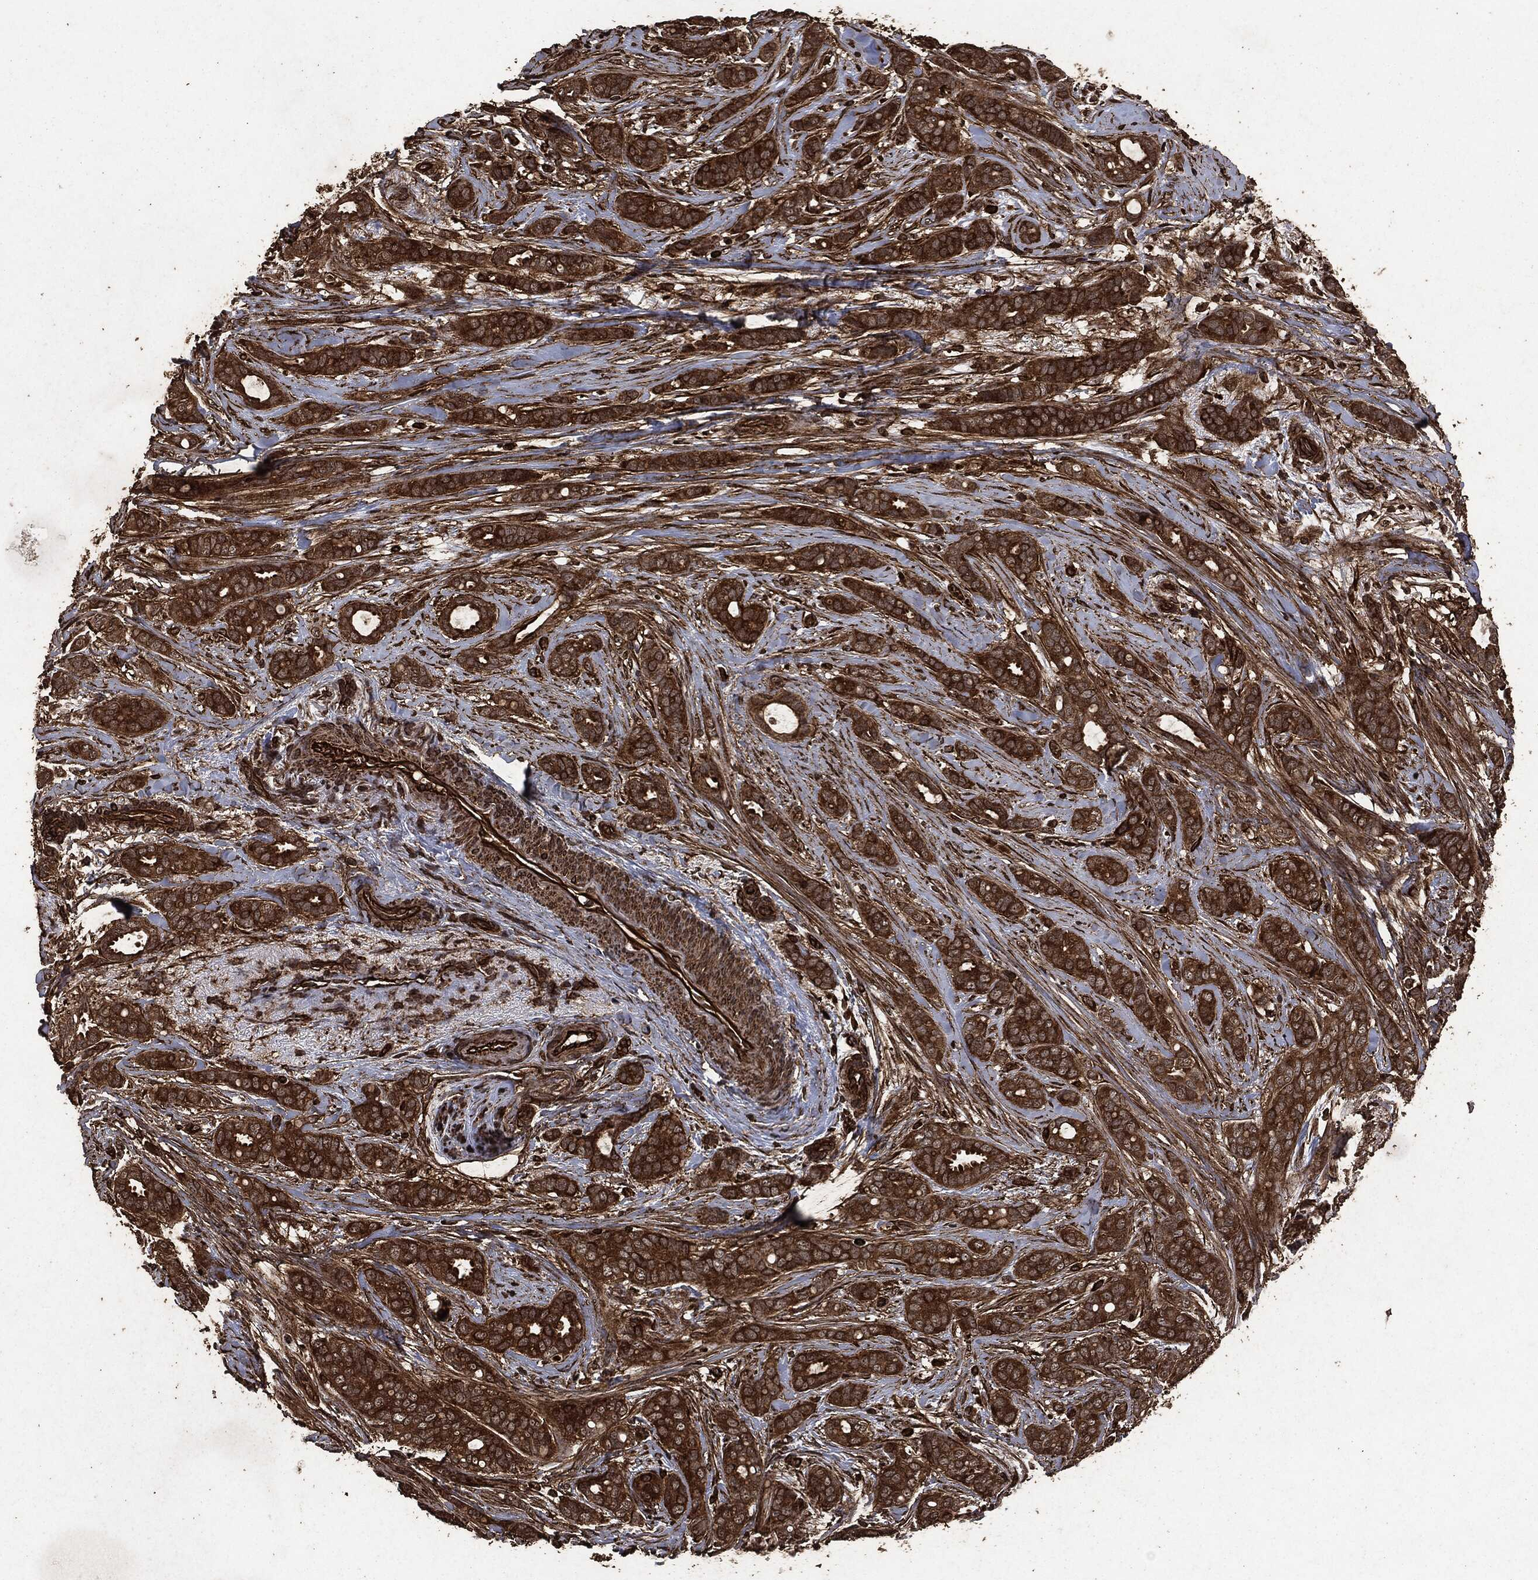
{"staining": {"intensity": "strong", "quantity": ">75%", "location": "cytoplasmic/membranous"}, "tissue": "breast cancer", "cell_type": "Tumor cells", "image_type": "cancer", "snomed": [{"axis": "morphology", "description": "Duct carcinoma"}, {"axis": "topography", "description": "Breast"}], "caption": "High-magnification brightfield microscopy of breast cancer stained with DAB (brown) and counterstained with hematoxylin (blue). tumor cells exhibit strong cytoplasmic/membranous staining is seen in about>75% of cells.", "gene": "HRAS", "patient": {"sex": "female", "age": 51}}